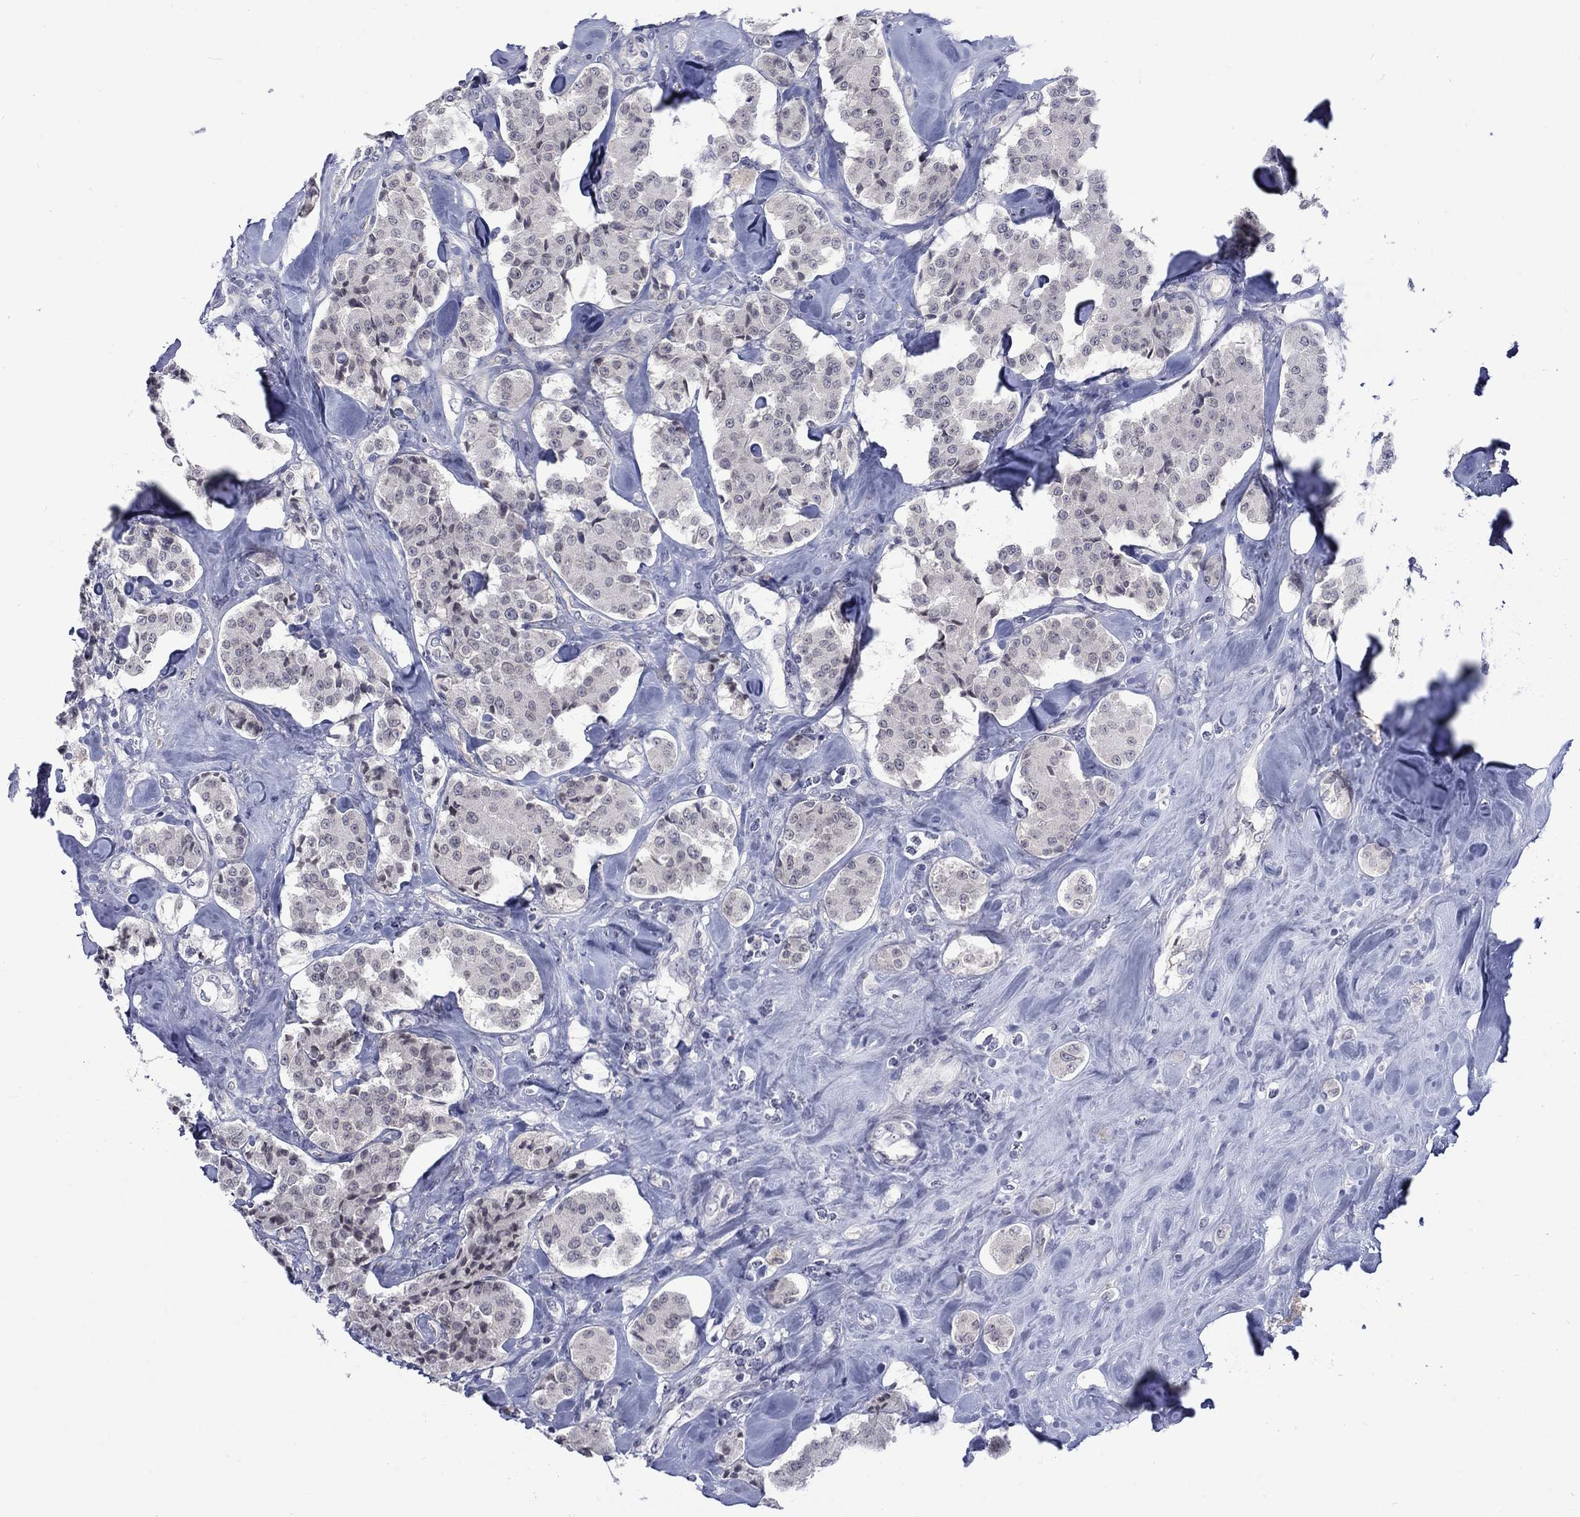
{"staining": {"intensity": "negative", "quantity": "none", "location": "none"}, "tissue": "carcinoid", "cell_type": "Tumor cells", "image_type": "cancer", "snomed": [{"axis": "morphology", "description": "Carcinoid, malignant, NOS"}, {"axis": "topography", "description": "Pancreas"}], "caption": "IHC photomicrograph of neoplastic tissue: human malignant carcinoid stained with DAB (3,3'-diaminobenzidine) shows no significant protein expression in tumor cells.", "gene": "NSMF", "patient": {"sex": "male", "age": 41}}